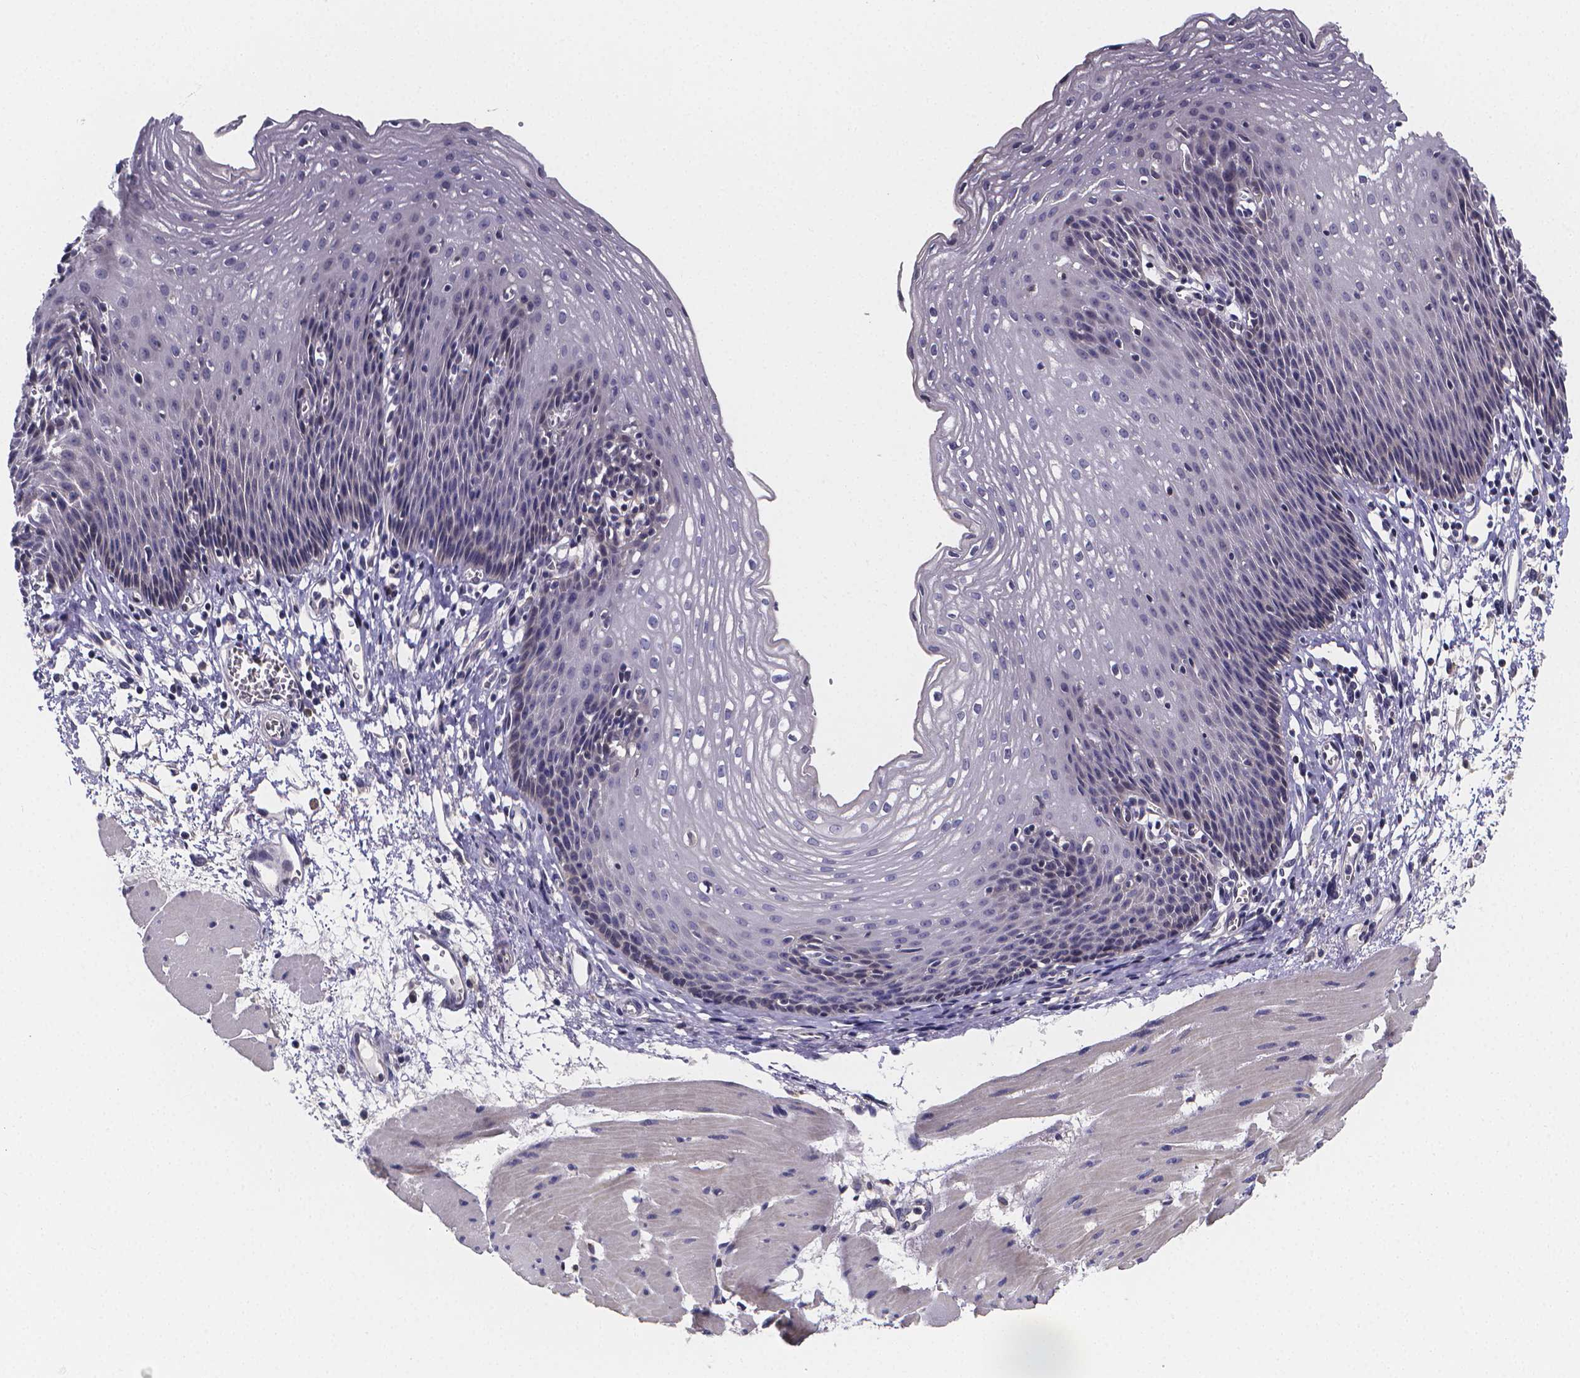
{"staining": {"intensity": "negative", "quantity": "none", "location": "none"}, "tissue": "esophagus", "cell_type": "Squamous epithelial cells", "image_type": "normal", "snomed": [{"axis": "morphology", "description": "Normal tissue, NOS"}, {"axis": "topography", "description": "Esophagus"}], "caption": "Immunohistochemistry (IHC) histopathology image of normal esophagus: esophagus stained with DAB (3,3'-diaminobenzidine) reveals no significant protein expression in squamous epithelial cells.", "gene": "PAH", "patient": {"sex": "female", "age": 64}}